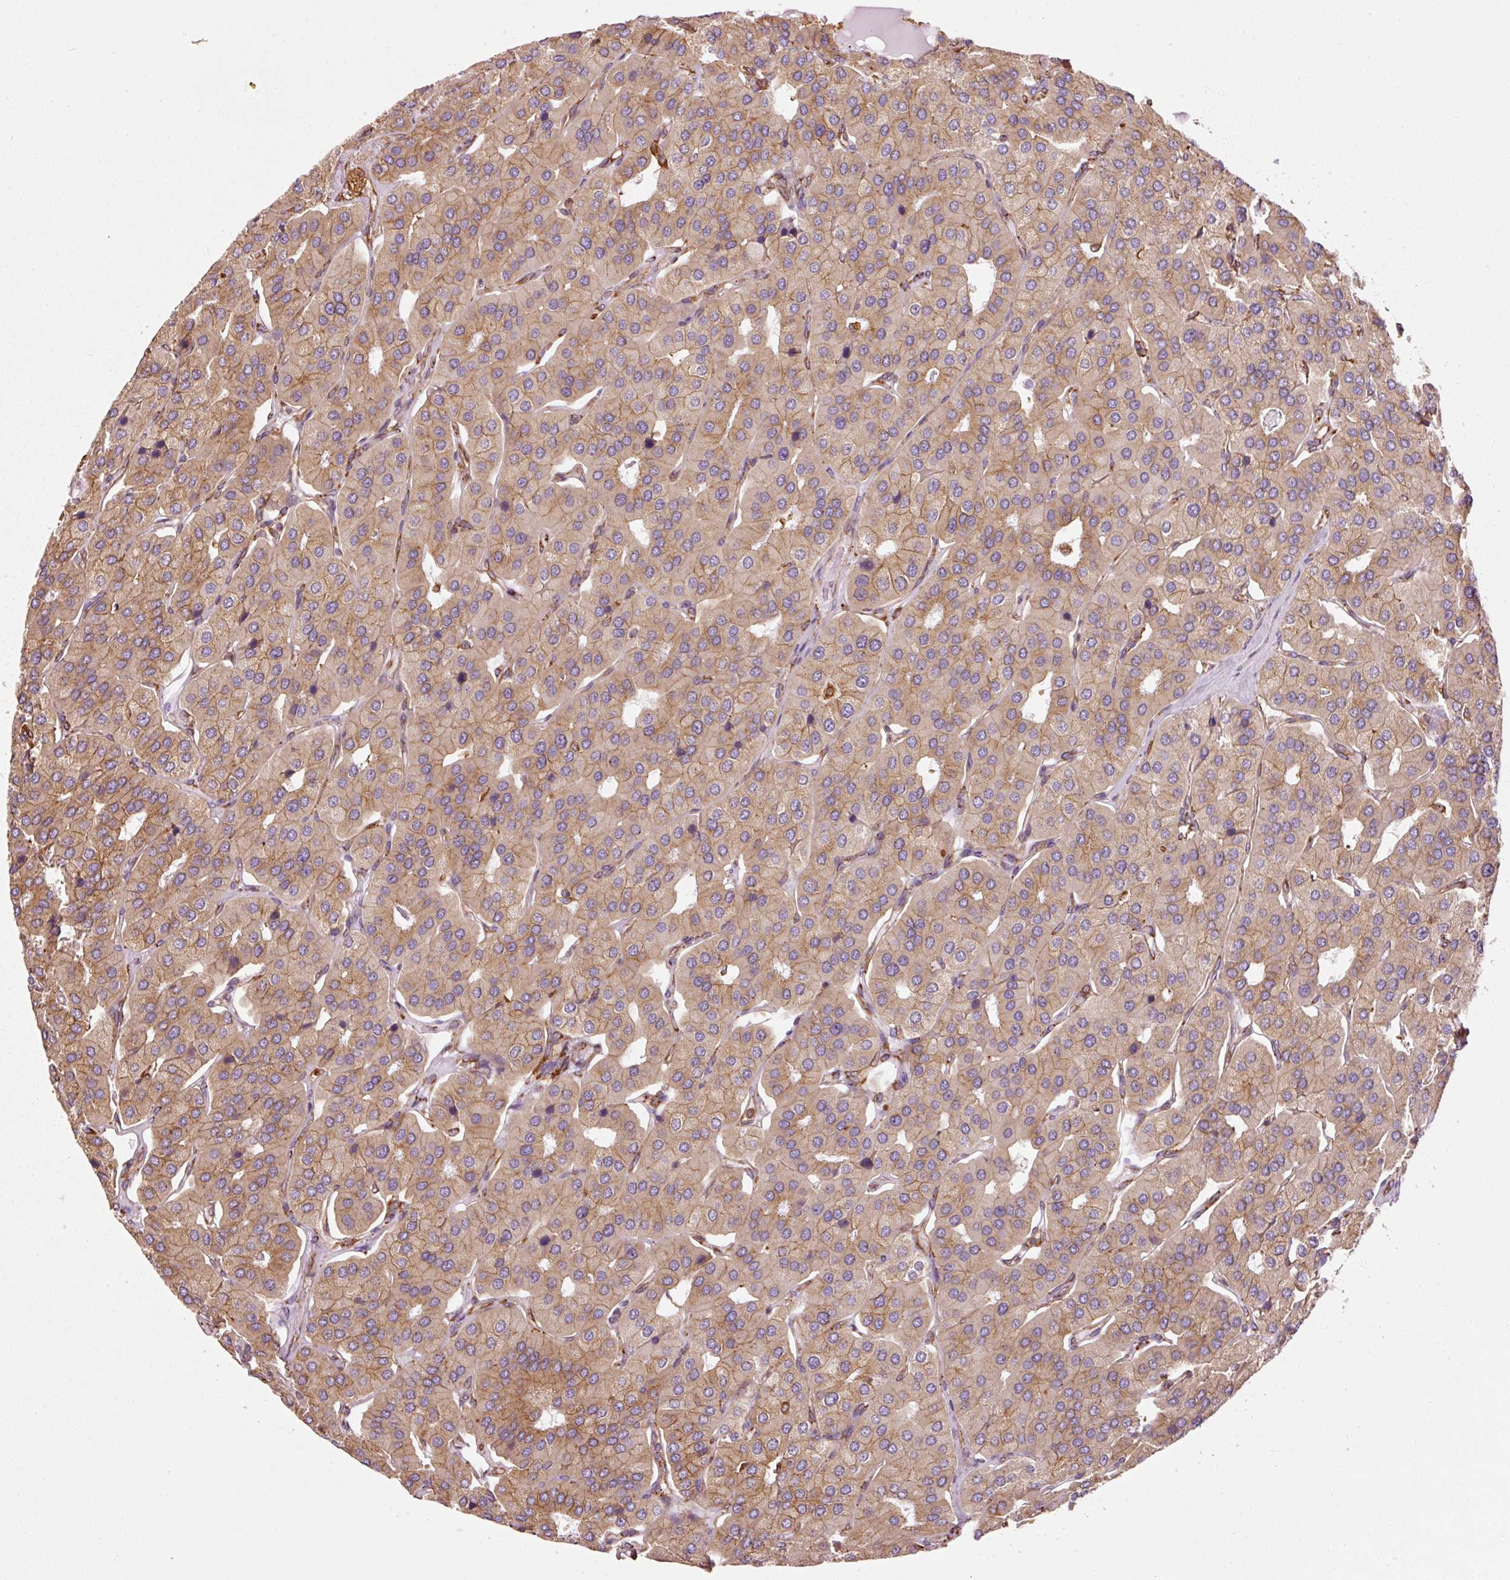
{"staining": {"intensity": "moderate", "quantity": ">75%", "location": "cytoplasmic/membranous"}, "tissue": "parathyroid gland", "cell_type": "Glandular cells", "image_type": "normal", "snomed": [{"axis": "morphology", "description": "Normal tissue, NOS"}, {"axis": "morphology", "description": "Adenoma, NOS"}, {"axis": "topography", "description": "Parathyroid gland"}], "caption": "This is a micrograph of immunohistochemistry (IHC) staining of unremarkable parathyroid gland, which shows moderate expression in the cytoplasmic/membranous of glandular cells.", "gene": "ENSG00000256500", "patient": {"sex": "female", "age": 86}}